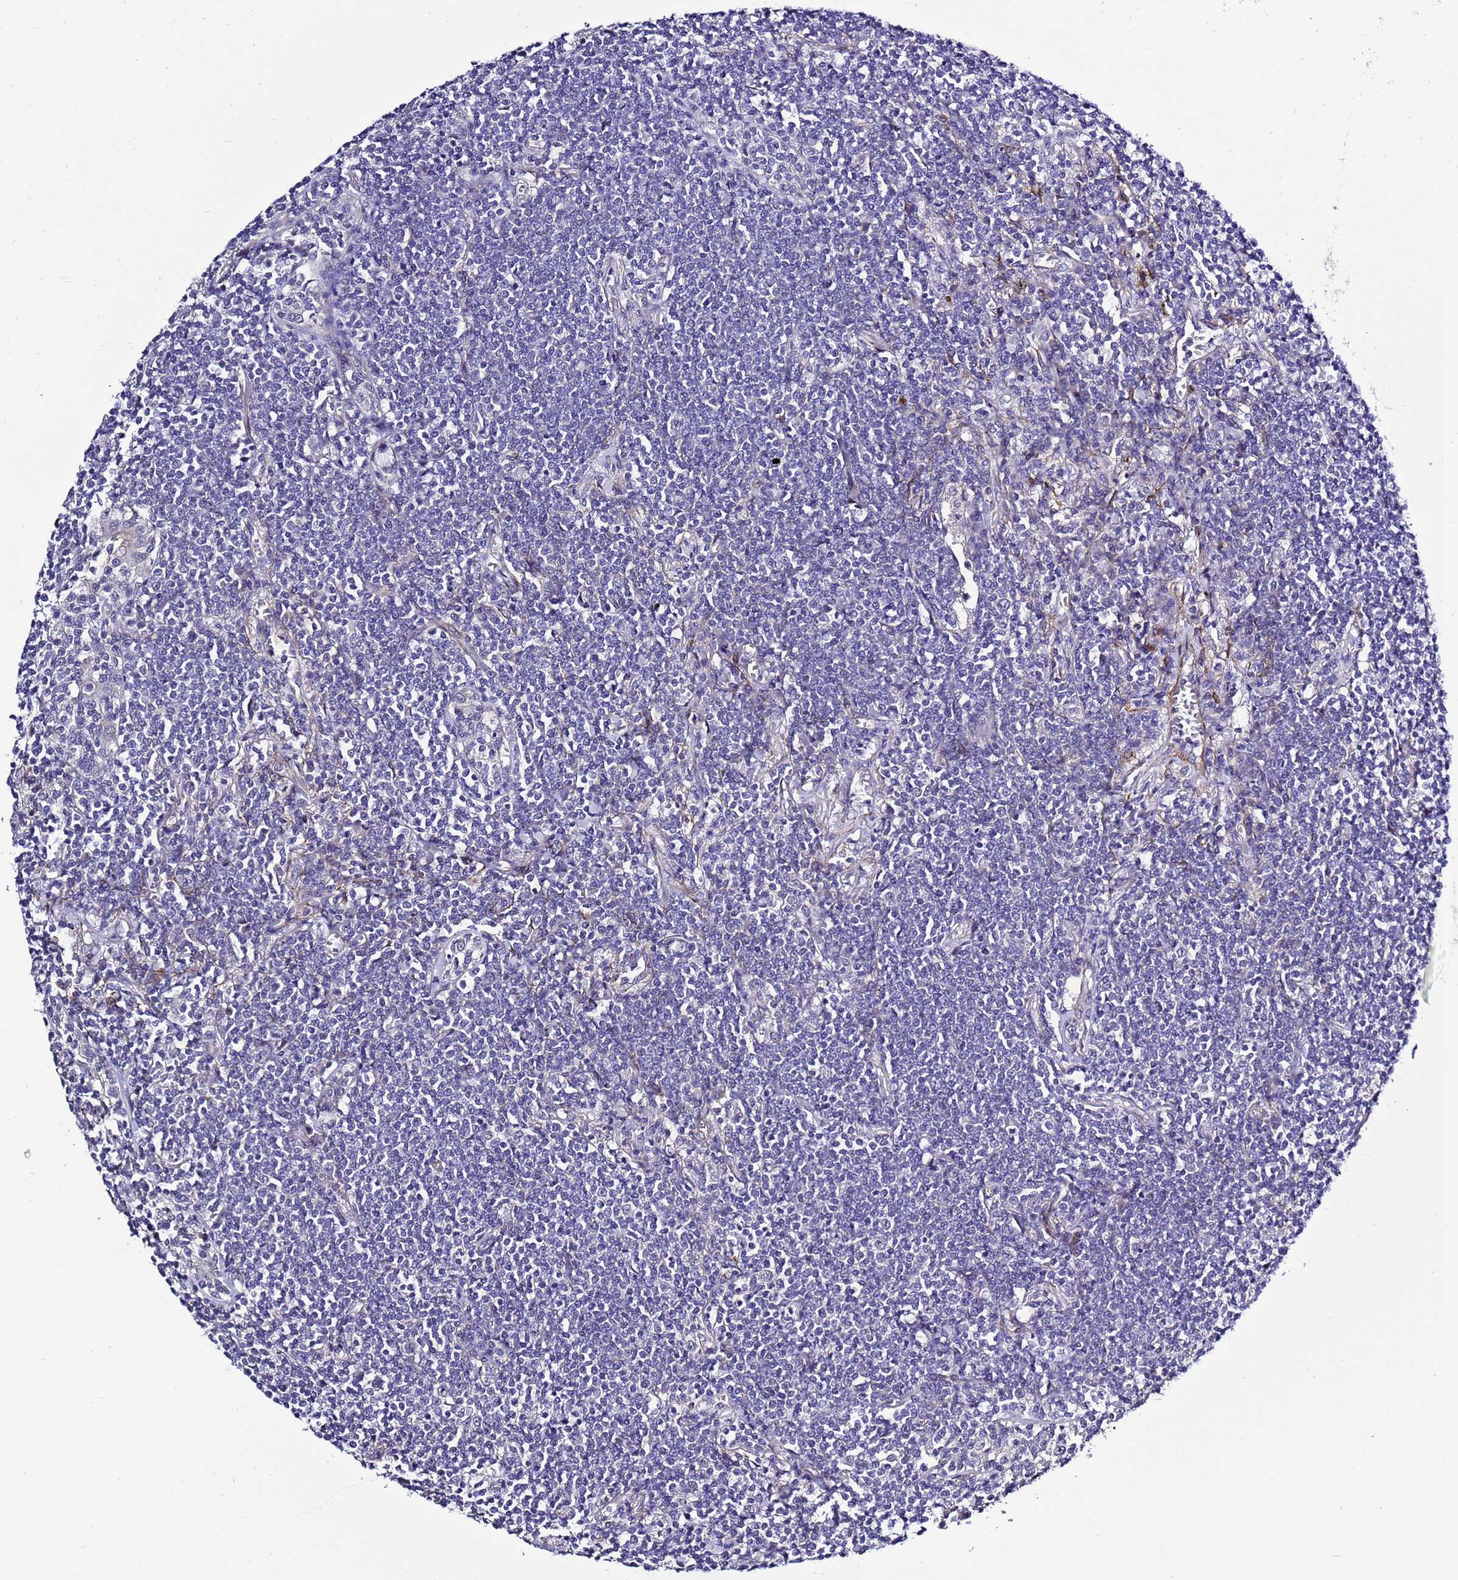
{"staining": {"intensity": "negative", "quantity": "none", "location": "none"}, "tissue": "lymphoma", "cell_type": "Tumor cells", "image_type": "cancer", "snomed": [{"axis": "morphology", "description": "Malignant lymphoma, non-Hodgkin's type, Low grade"}, {"axis": "topography", "description": "Lung"}], "caption": "Tumor cells are negative for brown protein staining in lymphoma. Nuclei are stained in blue.", "gene": "GZF1", "patient": {"sex": "female", "age": 71}}